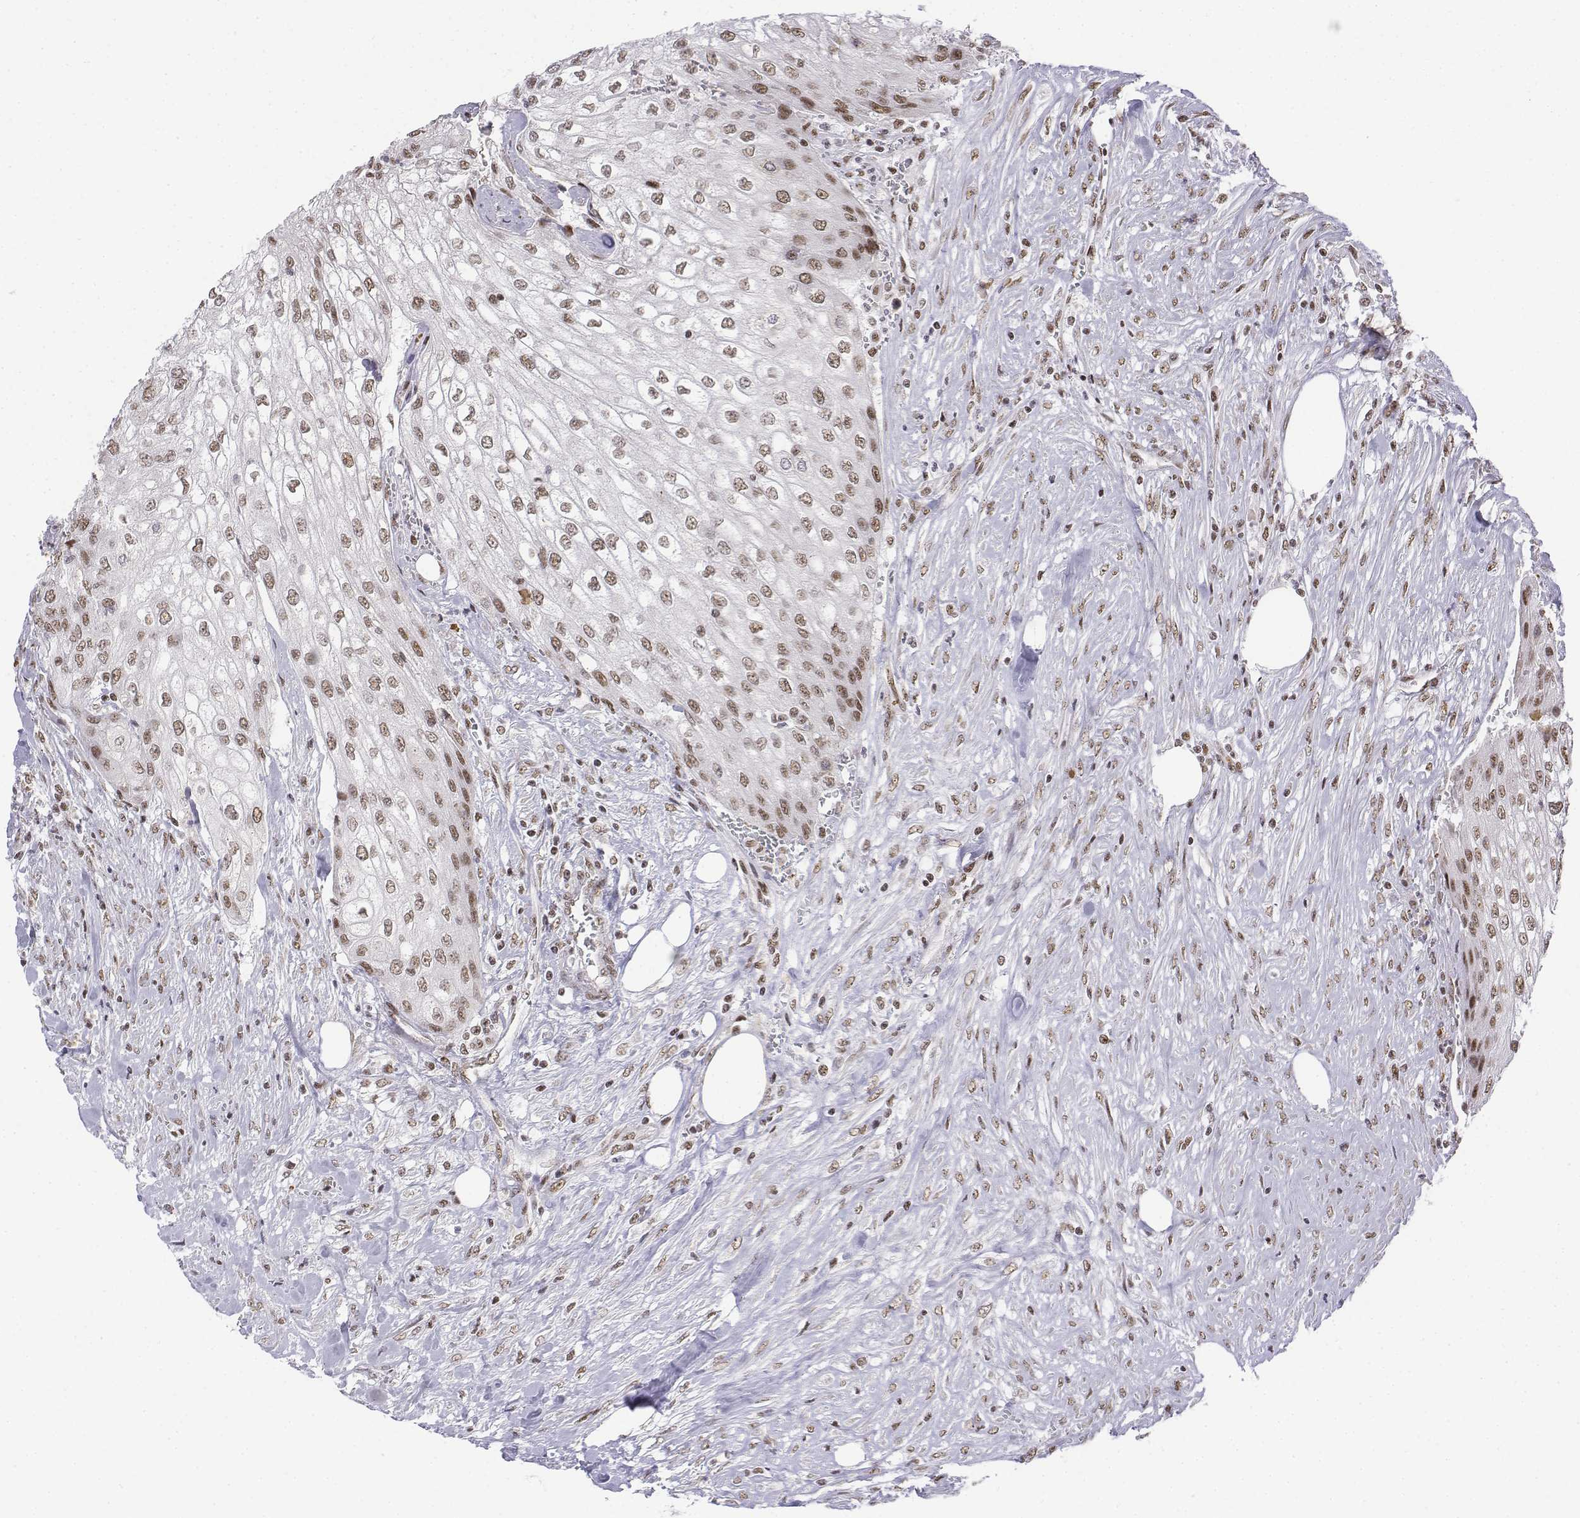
{"staining": {"intensity": "weak", "quantity": ">75%", "location": "nuclear"}, "tissue": "urothelial cancer", "cell_type": "Tumor cells", "image_type": "cancer", "snomed": [{"axis": "morphology", "description": "Urothelial carcinoma, High grade"}, {"axis": "topography", "description": "Urinary bladder"}], "caption": "Immunohistochemistry (IHC) image of human urothelial cancer stained for a protein (brown), which exhibits low levels of weak nuclear expression in approximately >75% of tumor cells.", "gene": "SETD1A", "patient": {"sex": "male", "age": 62}}